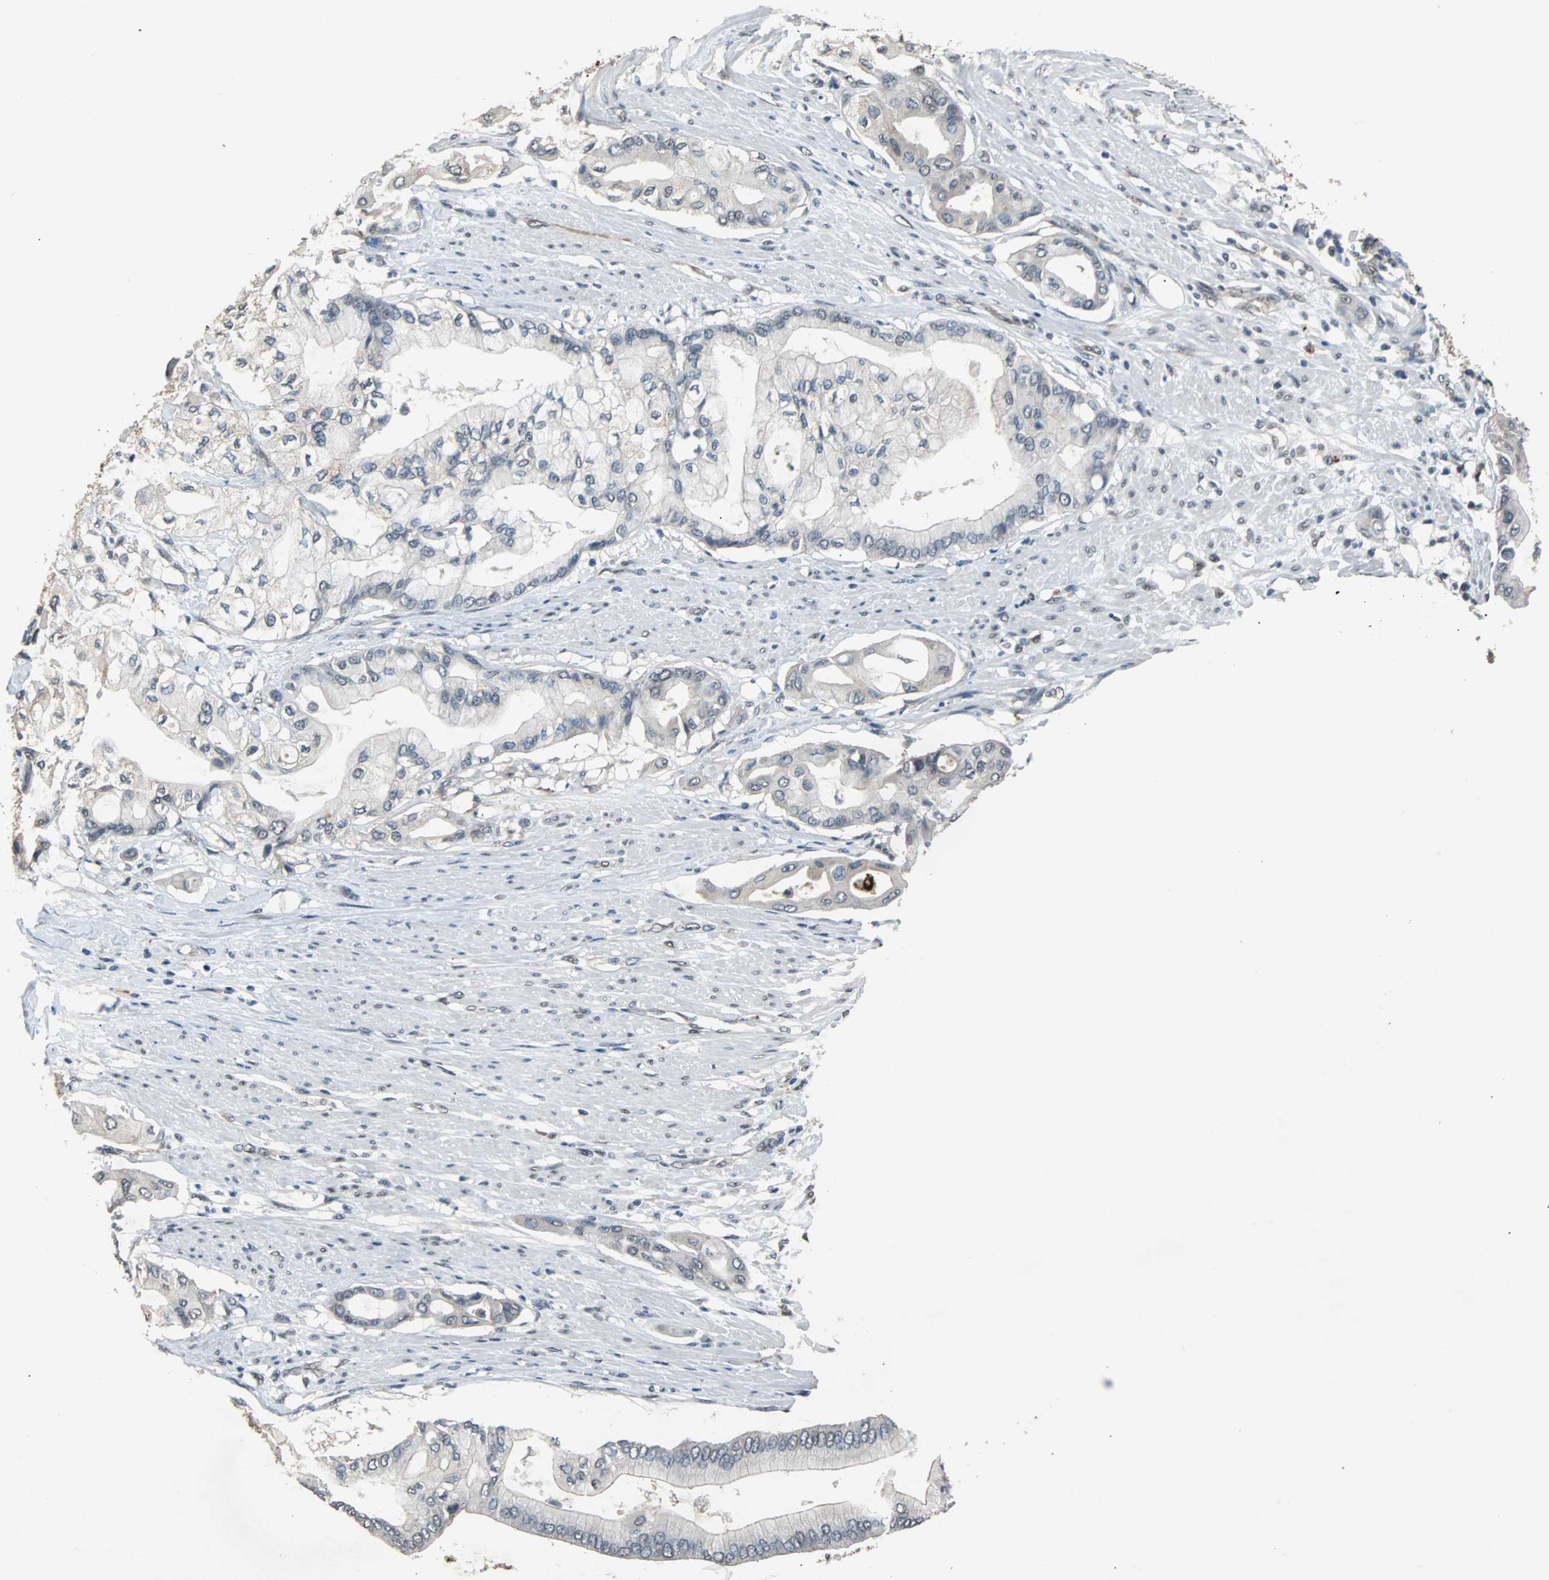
{"staining": {"intensity": "negative", "quantity": "none", "location": "none"}, "tissue": "pancreatic cancer", "cell_type": "Tumor cells", "image_type": "cancer", "snomed": [{"axis": "morphology", "description": "Adenocarcinoma, NOS"}, {"axis": "morphology", "description": "Adenocarcinoma, metastatic, NOS"}, {"axis": "topography", "description": "Lymph node"}, {"axis": "topography", "description": "Pancreas"}, {"axis": "topography", "description": "Duodenum"}], "caption": "This is an IHC photomicrograph of human pancreatic metastatic adenocarcinoma. There is no expression in tumor cells.", "gene": "PHC1", "patient": {"sex": "female", "age": 64}}